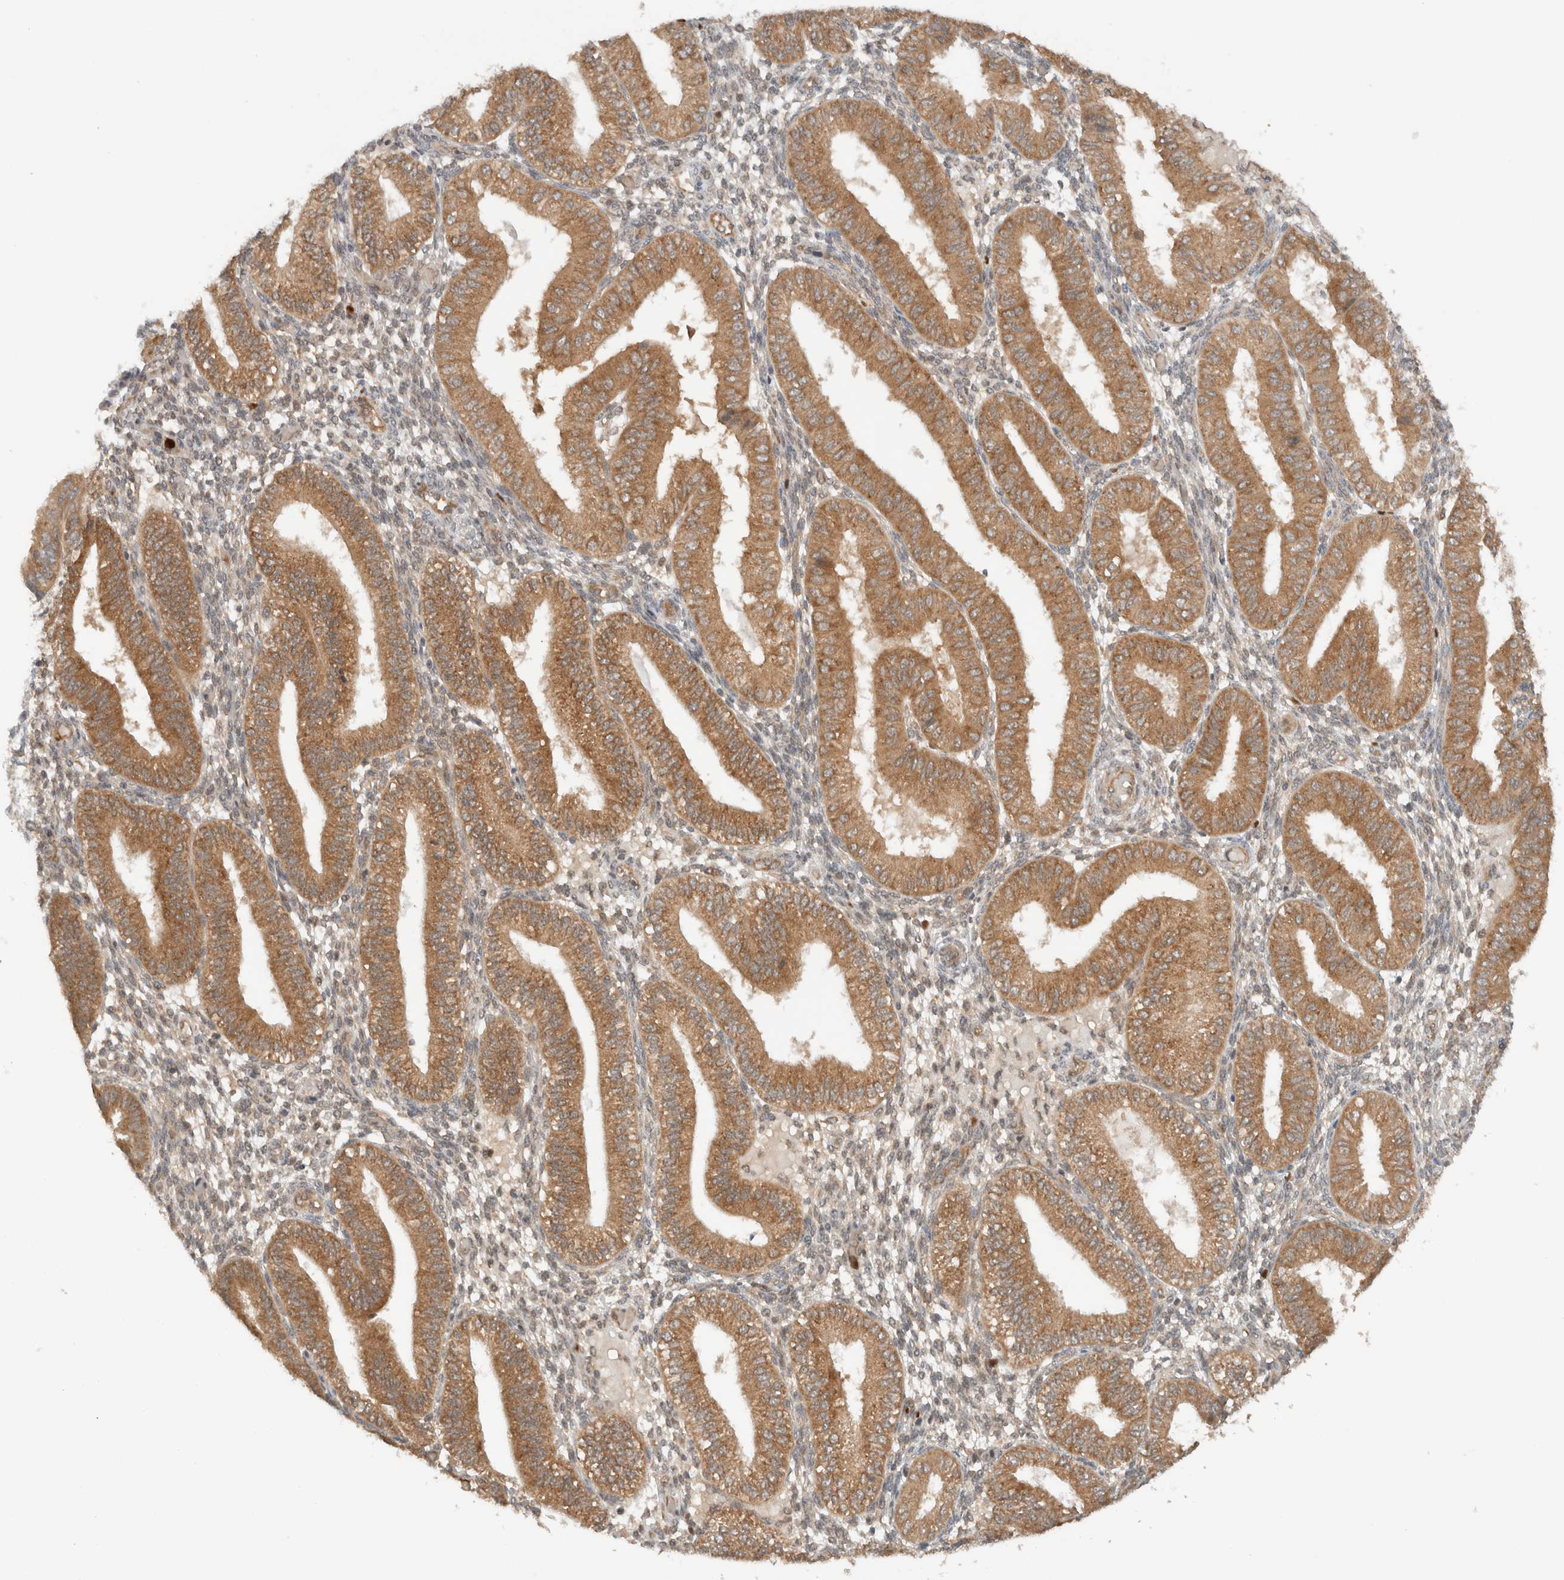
{"staining": {"intensity": "weak", "quantity": "25%-75%", "location": "cytoplasmic/membranous,nuclear"}, "tissue": "endometrium", "cell_type": "Cells in endometrial stroma", "image_type": "normal", "snomed": [{"axis": "morphology", "description": "Normal tissue, NOS"}, {"axis": "topography", "description": "Endometrium"}], "caption": "Immunohistochemistry (IHC) staining of benign endometrium, which displays low levels of weak cytoplasmic/membranous,nuclear positivity in approximately 25%-75% of cells in endometrial stroma indicating weak cytoplasmic/membranous,nuclear protein staining. The staining was performed using DAB (3,3'-diaminobenzidine) (brown) for protein detection and nuclei were counterstained in hematoxylin (blue).", "gene": "ARFGEF2", "patient": {"sex": "female", "age": 39}}